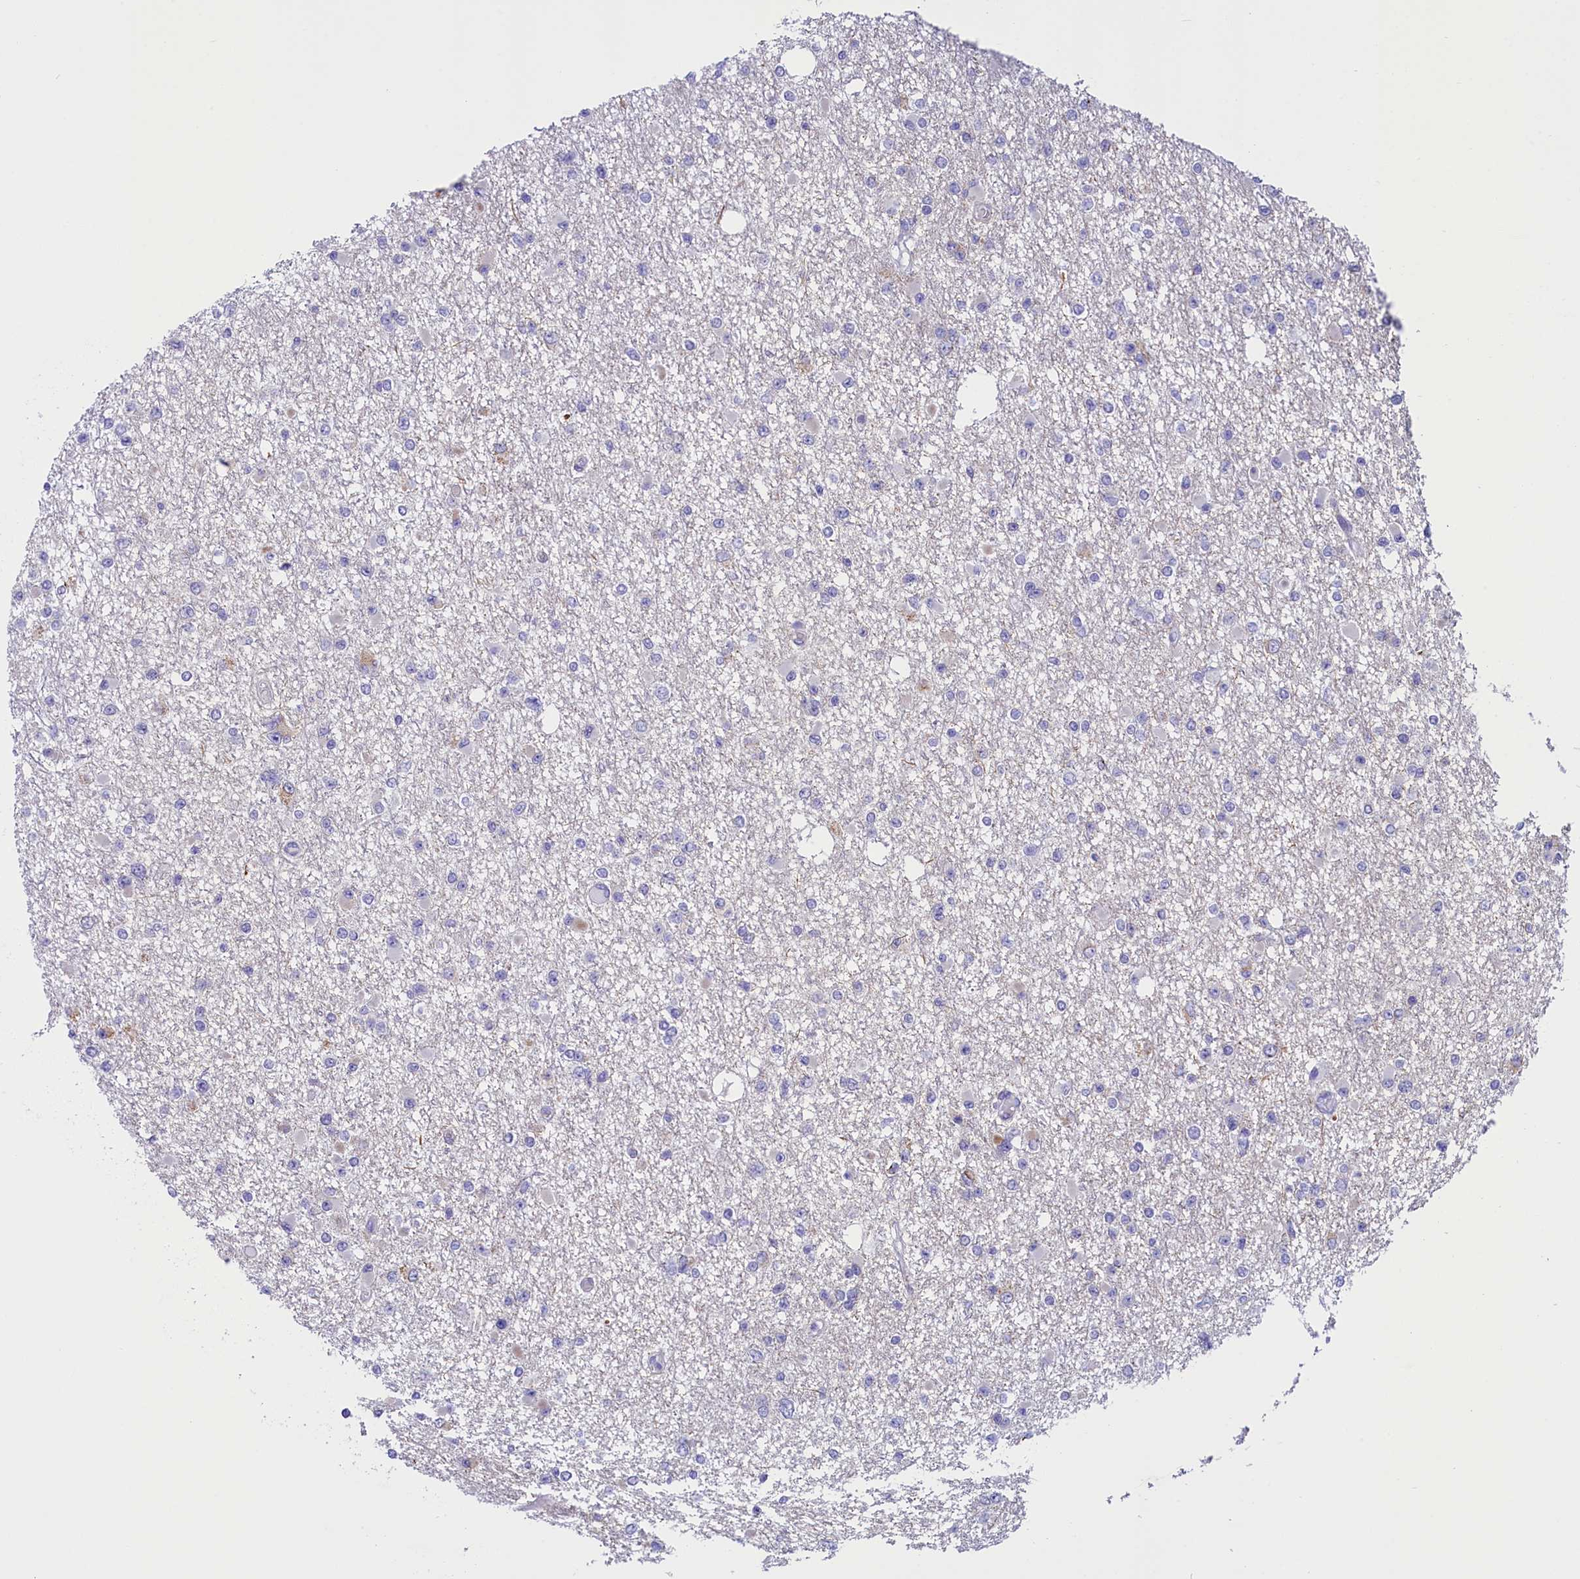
{"staining": {"intensity": "negative", "quantity": "none", "location": "none"}, "tissue": "glioma", "cell_type": "Tumor cells", "image_type": "cancer", "snomed": [{"axis": "morphology", "description": "Glioma, malignant, Low grade"}, {"axis": "topography", "description": "Brain"}], "caption": "This micrograph is of glioma stained with immunohistochemistry to label a protein in brown with the nuclei are counter-stained blue. There is no staining in tumor cells.", "gene": "RTTN", "patient": {"sex": "female", "age": 22}}